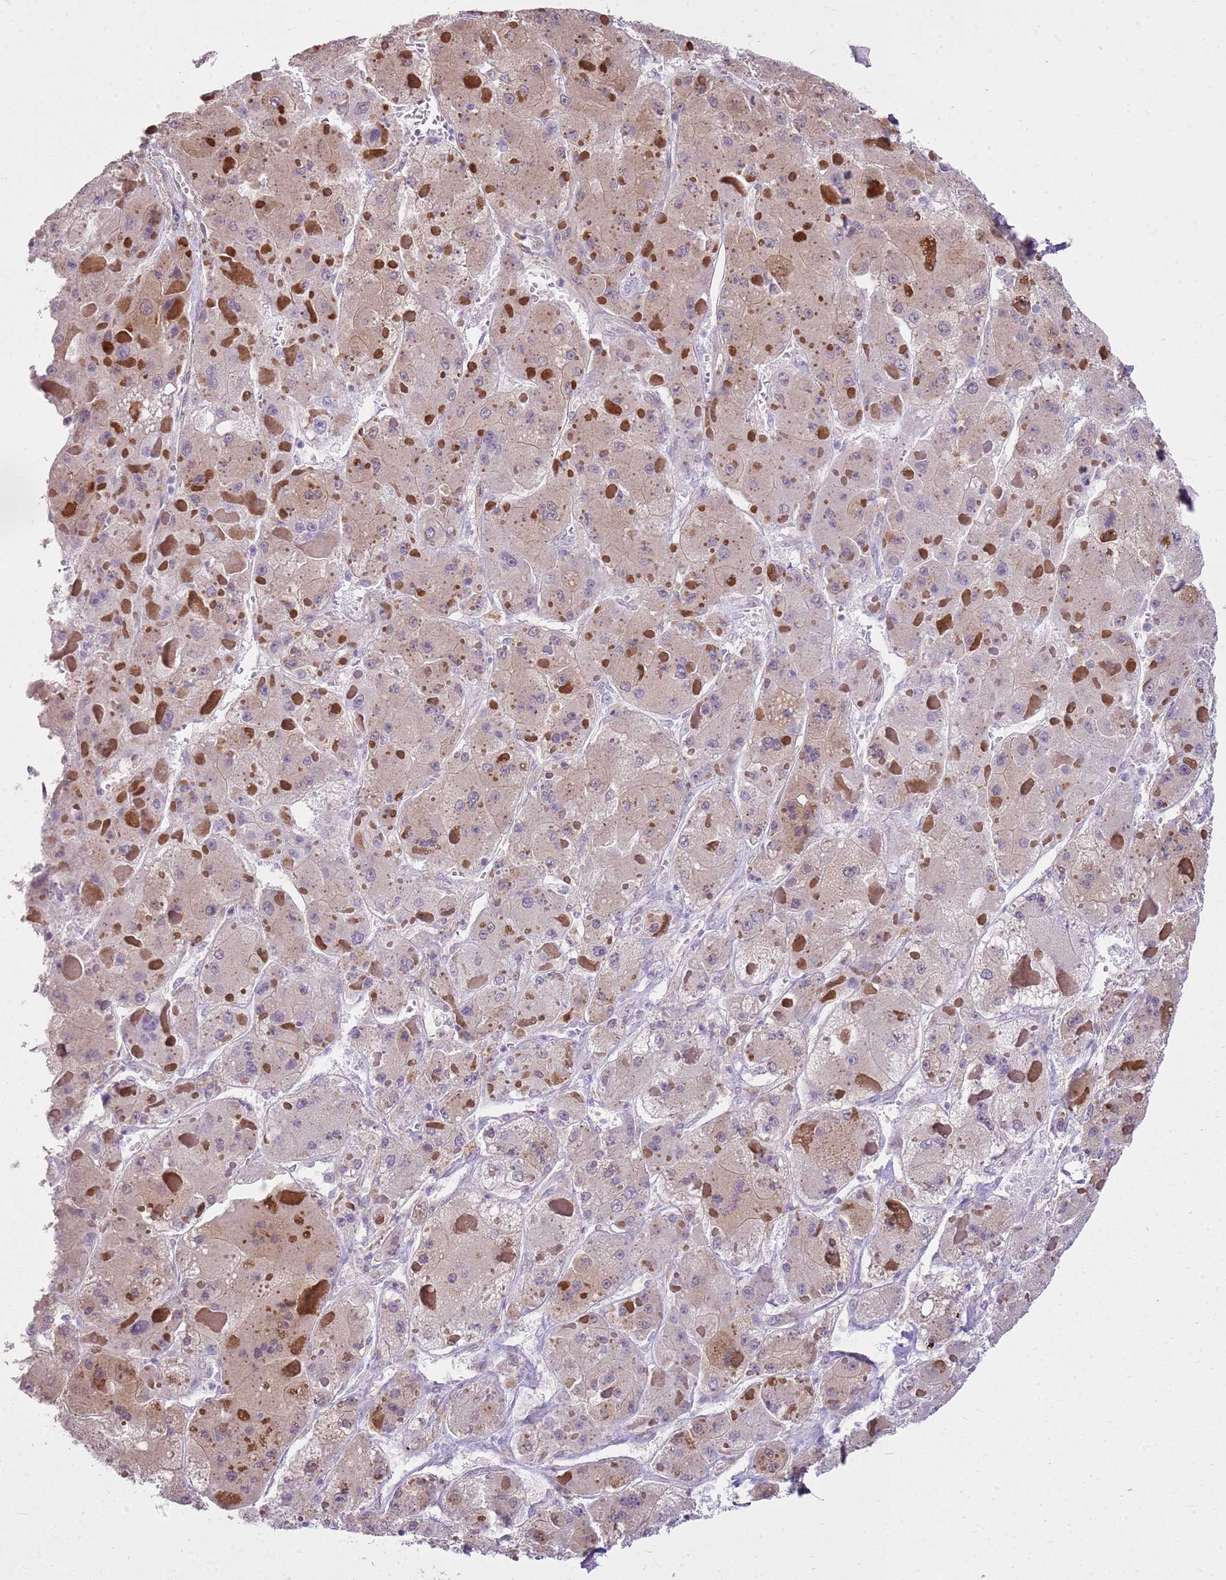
{"staining": {"intensity": "negative", "quantity": "none", "location": "none"}, "tissue": "liver cancer", "cell_type": "Tumor cells", "image_type": "cancer", "snomed": [{"axis": "morphology", "description": "Carcinoma, Hepatocellular, NOS"}, {"axis": "topography", "description": "Liver"}], "caption": "The image demonstrates no significant staining in tumor cells of hepatocellular carcinoma (liver). Nuclei are stained in blue.", "gene": "HSPB1", "patient": {"sex": "female", "age": 73}}